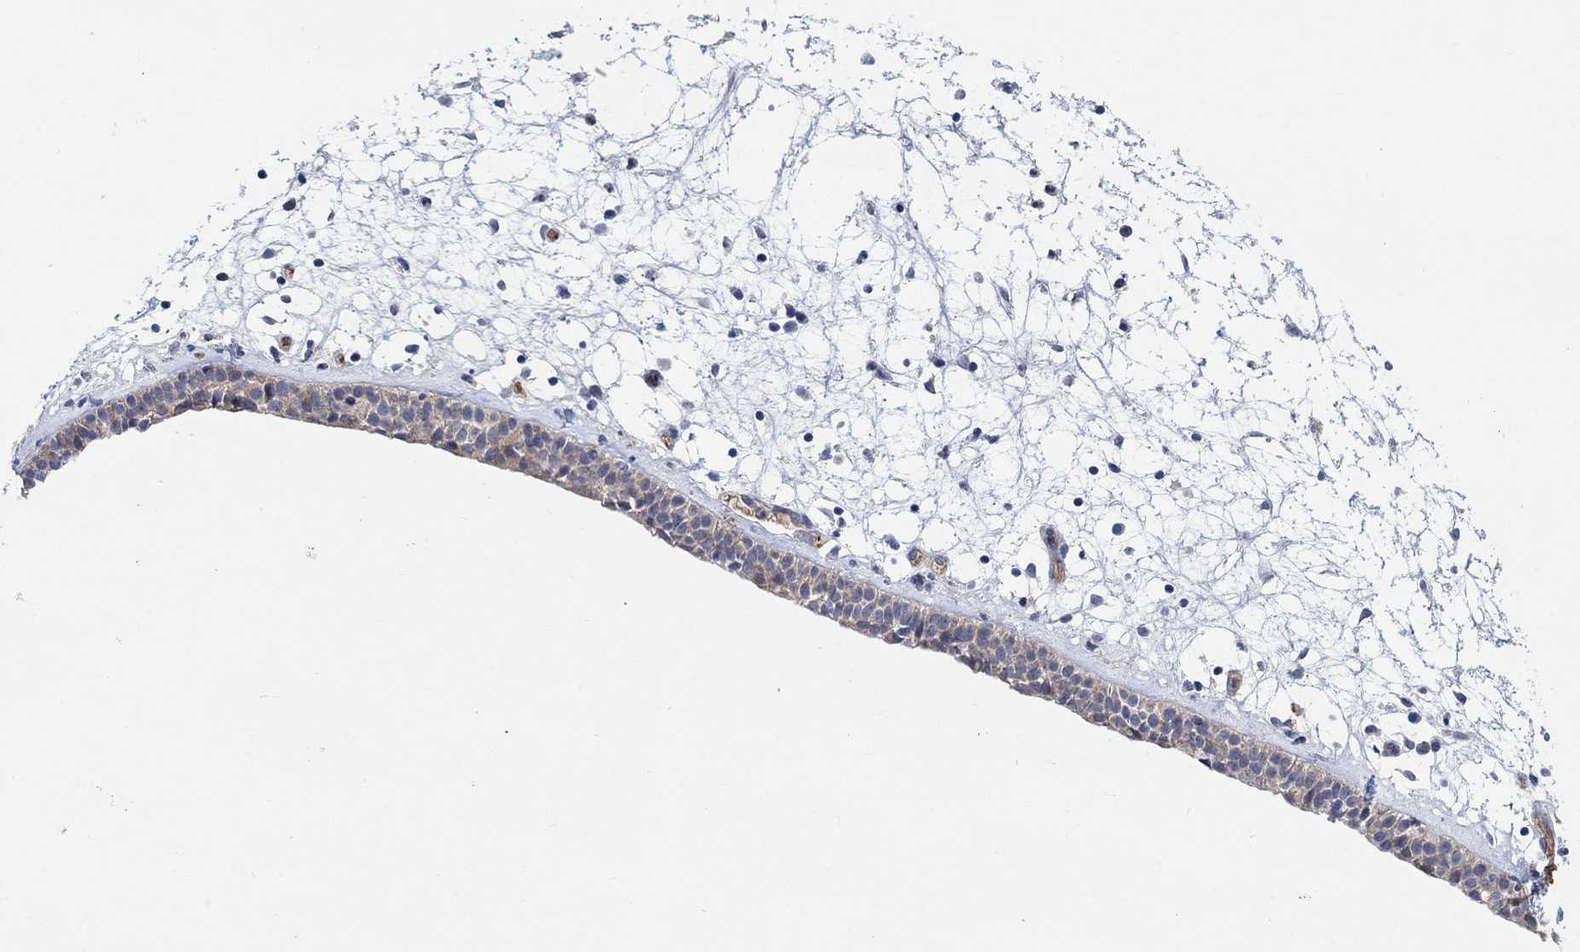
{"staining": {"intensity": "weak", "quantity": "25%-75%", "location": "cytoplasmic/membranous"}, "tissue": "nasopharynx", "cell_type": "Respiratory epithelial cells", "image_type": "normal", "snomed": [{"axis": "morphology", "description": "Normal tissue, NOS"}, {"axis": "morphology", "description": "Polyp, NOS"}, {"axis": "topography", "description": "Nasopharynx"}], "caption": "Immunohistochemistry (IHC) image of unremarkable nasopharynx stained for a protein (brown), which reveals low levels of weak cytoplasmic/membranous positivity in approximately 25%-75% of respiratory epithelial cells.", "gene": "PMFBP1", "patient": {"sex": "female", "age": 56}}